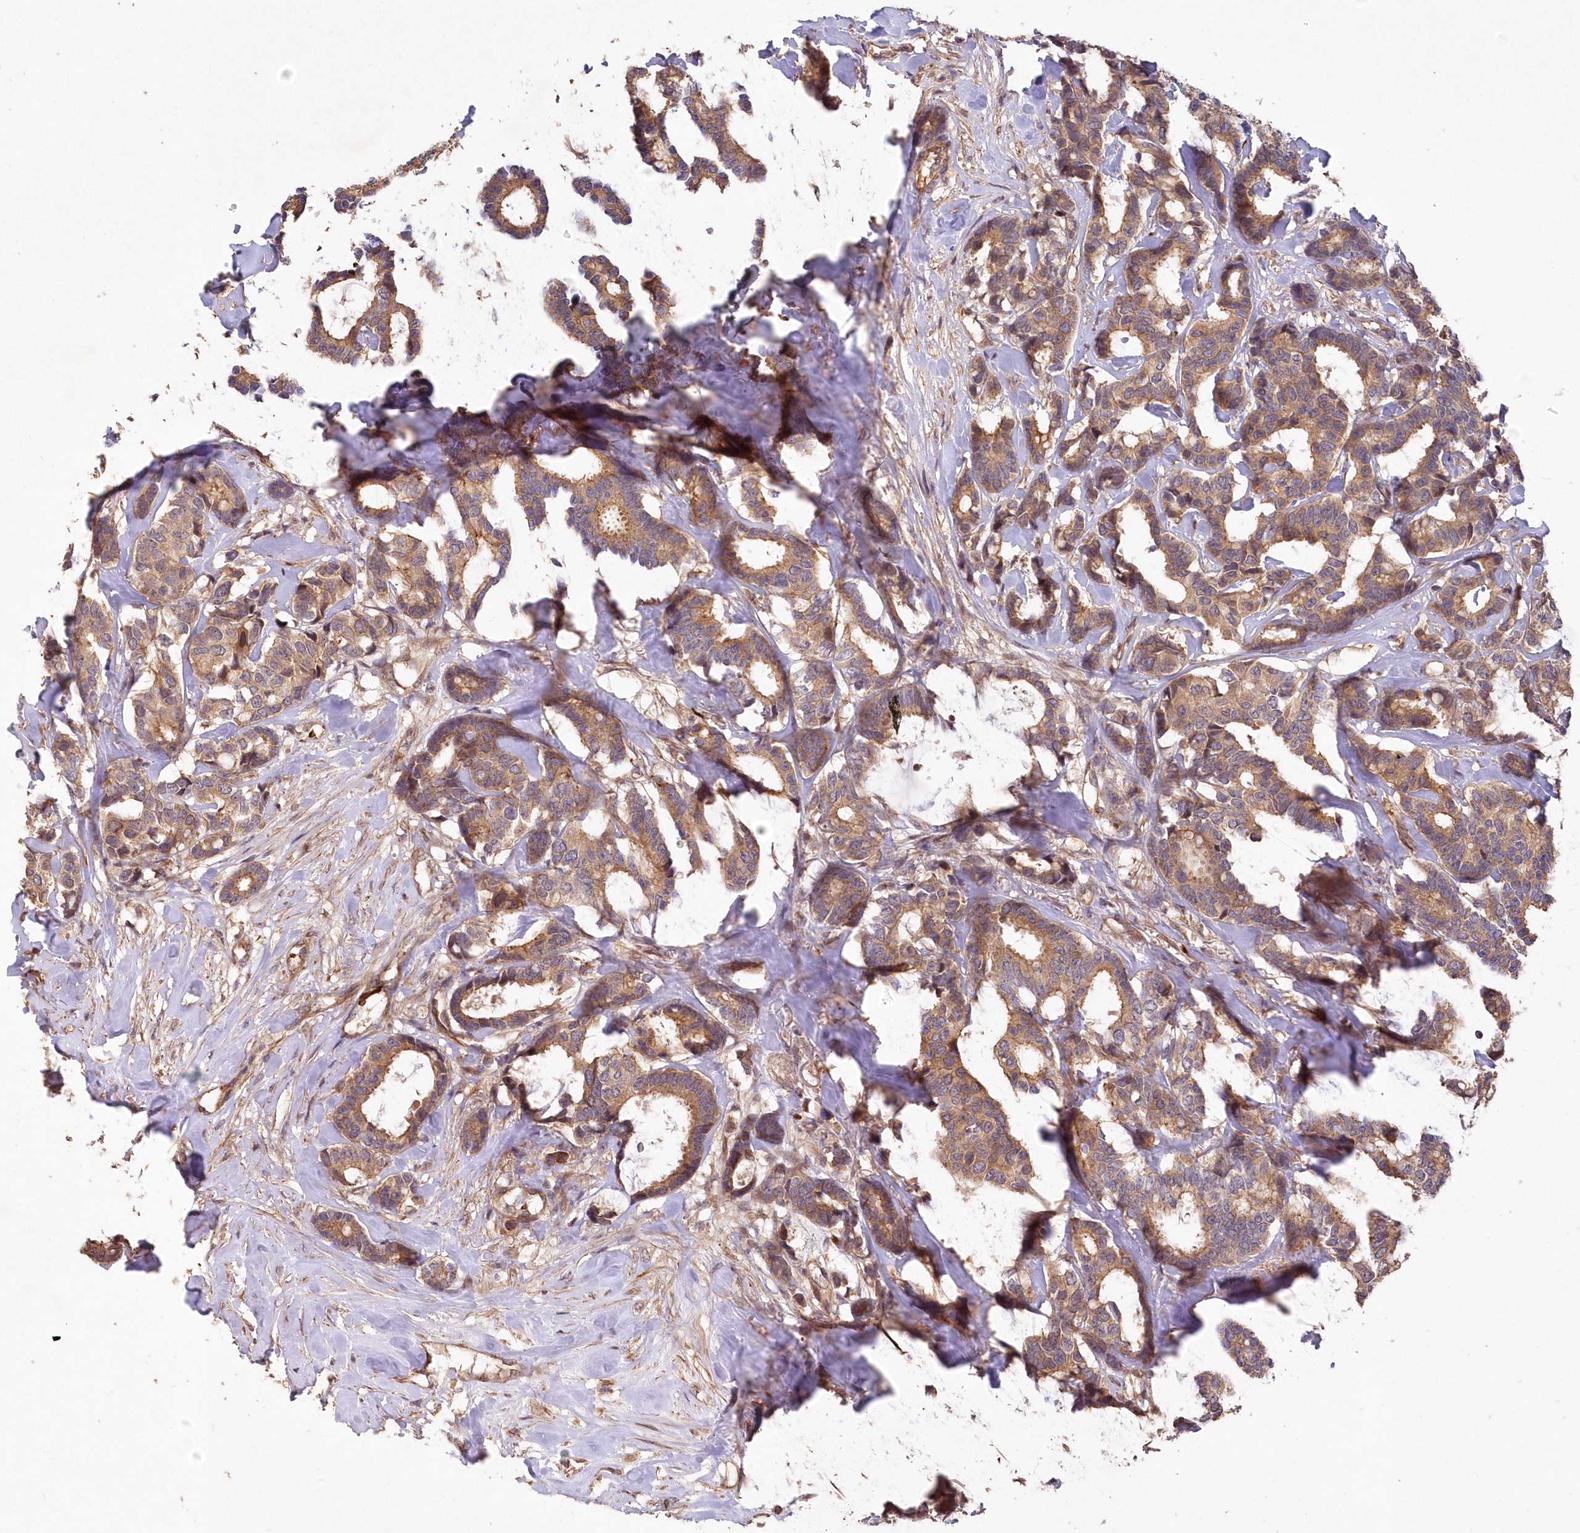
{"staining": {"intensity": "moderate", "quantity": ">75%", "location": "cytoplasmic/membranous"}, "tissue": "breast cancer", "cell_type": "Tumor cells", "image_type": "cancer", "snomed": [{"axis": "morphology", "description": "Duct carcinoma"}, {"axis": "topography", "description": "Breast"}], "caption": "This is a micrograph of immunohistochemistry (IHC) staining of breast cancer, which shows moderate staining in the cytoplasmic/membranous of tumor cells.", "gene": "HYCC2", "patient": {"sex": "female", "age": 87}}